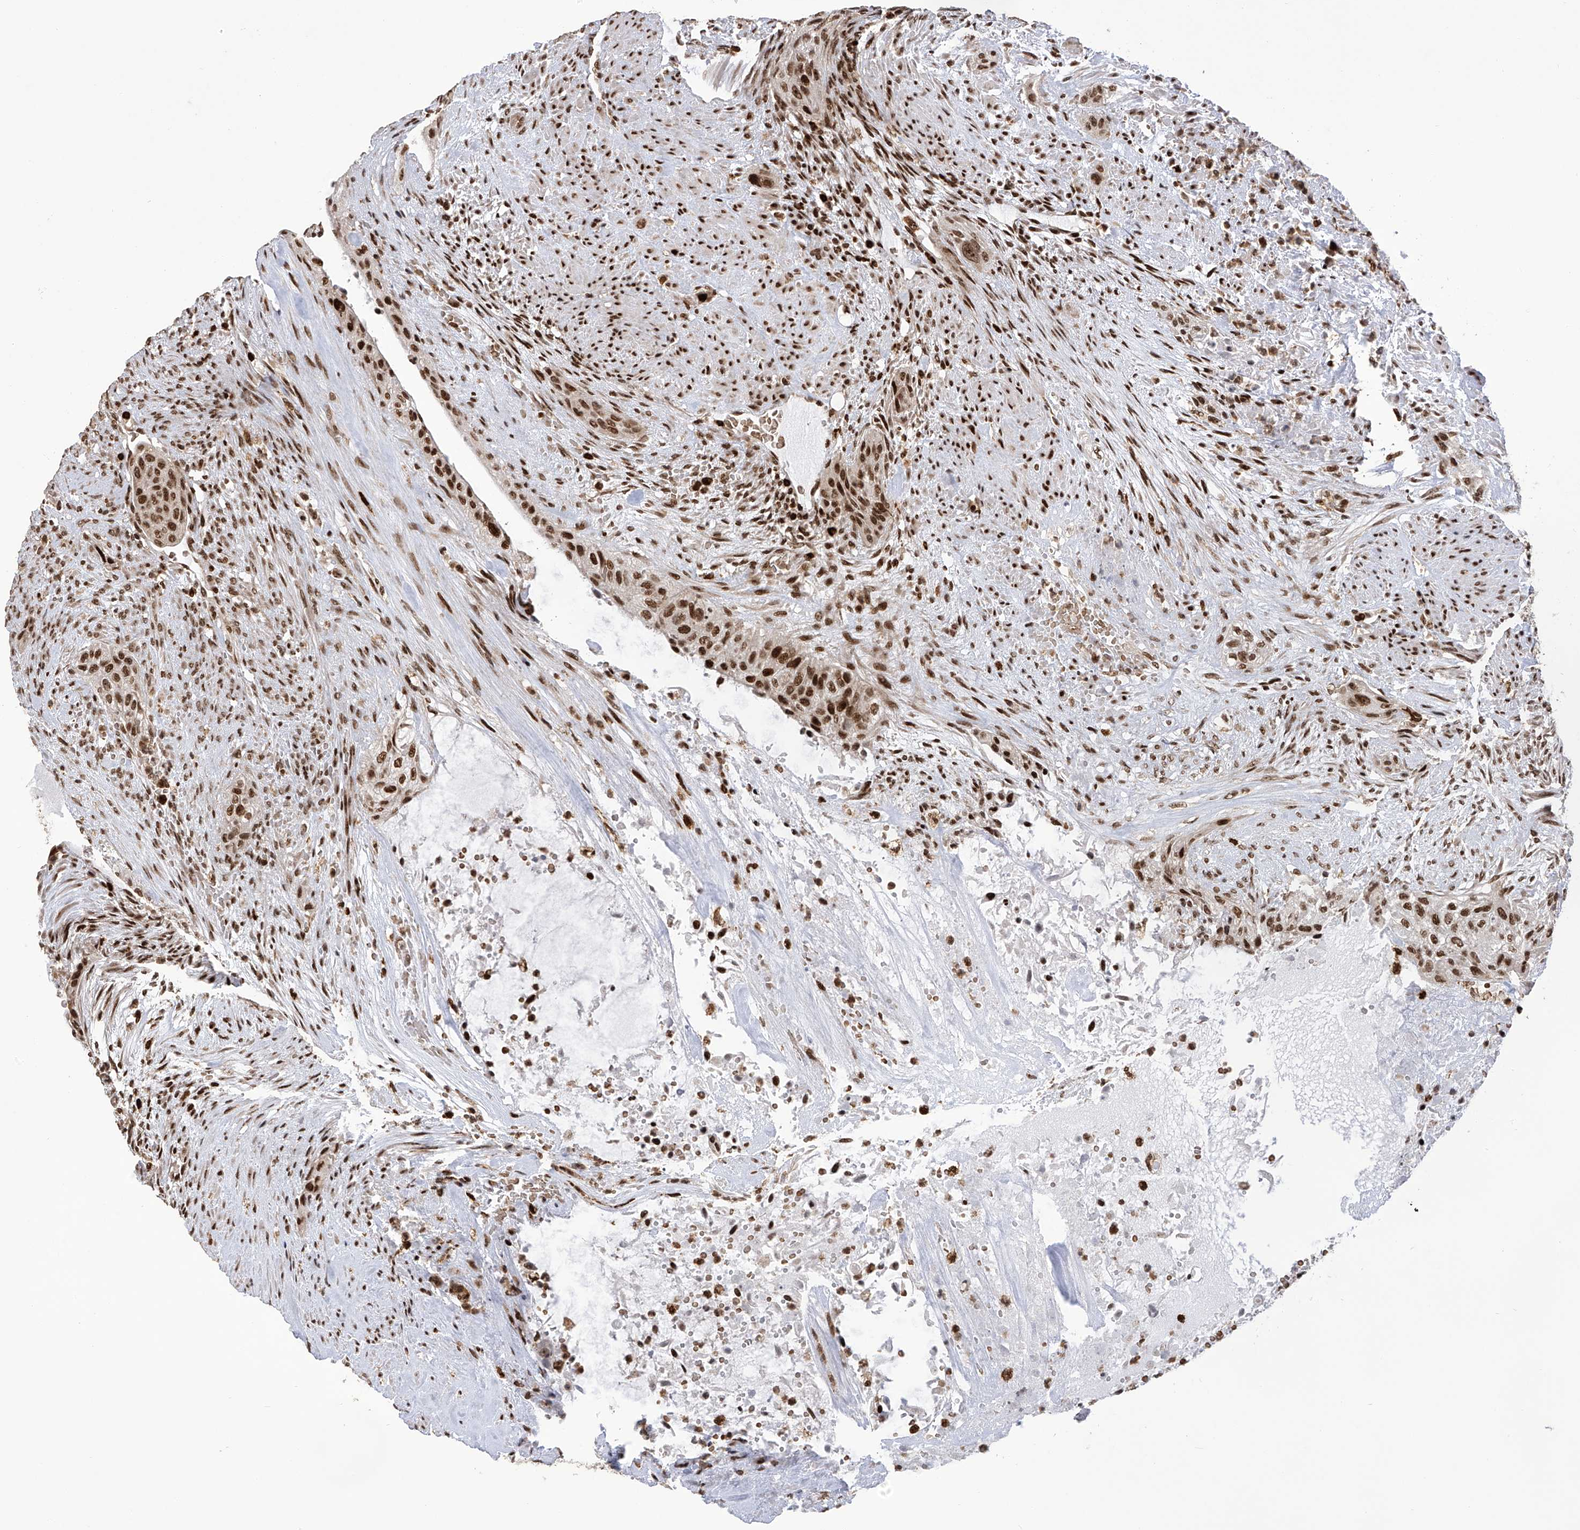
{"staining": {"intensity": "strong", "quantity": ">75%", "location": "nuclear"}, "tissue": "urothelial cancer", "cell_type": "Tumor cells", "image_type": "cancer", "snomed": [{"axis": "morphology", "description": "Urothelial carcinoma, High grade"}, {"axis": "topography", "description": "Urinary bladder"}], "caption": "Tumor cells reveal strong nuclear expression in about >75% of cells in urothelial cancer. (IHC, brightfield microscopy, high magnification).", "gene": "PAK1IP1", "patient": {"sex": "male", "age": 35}}